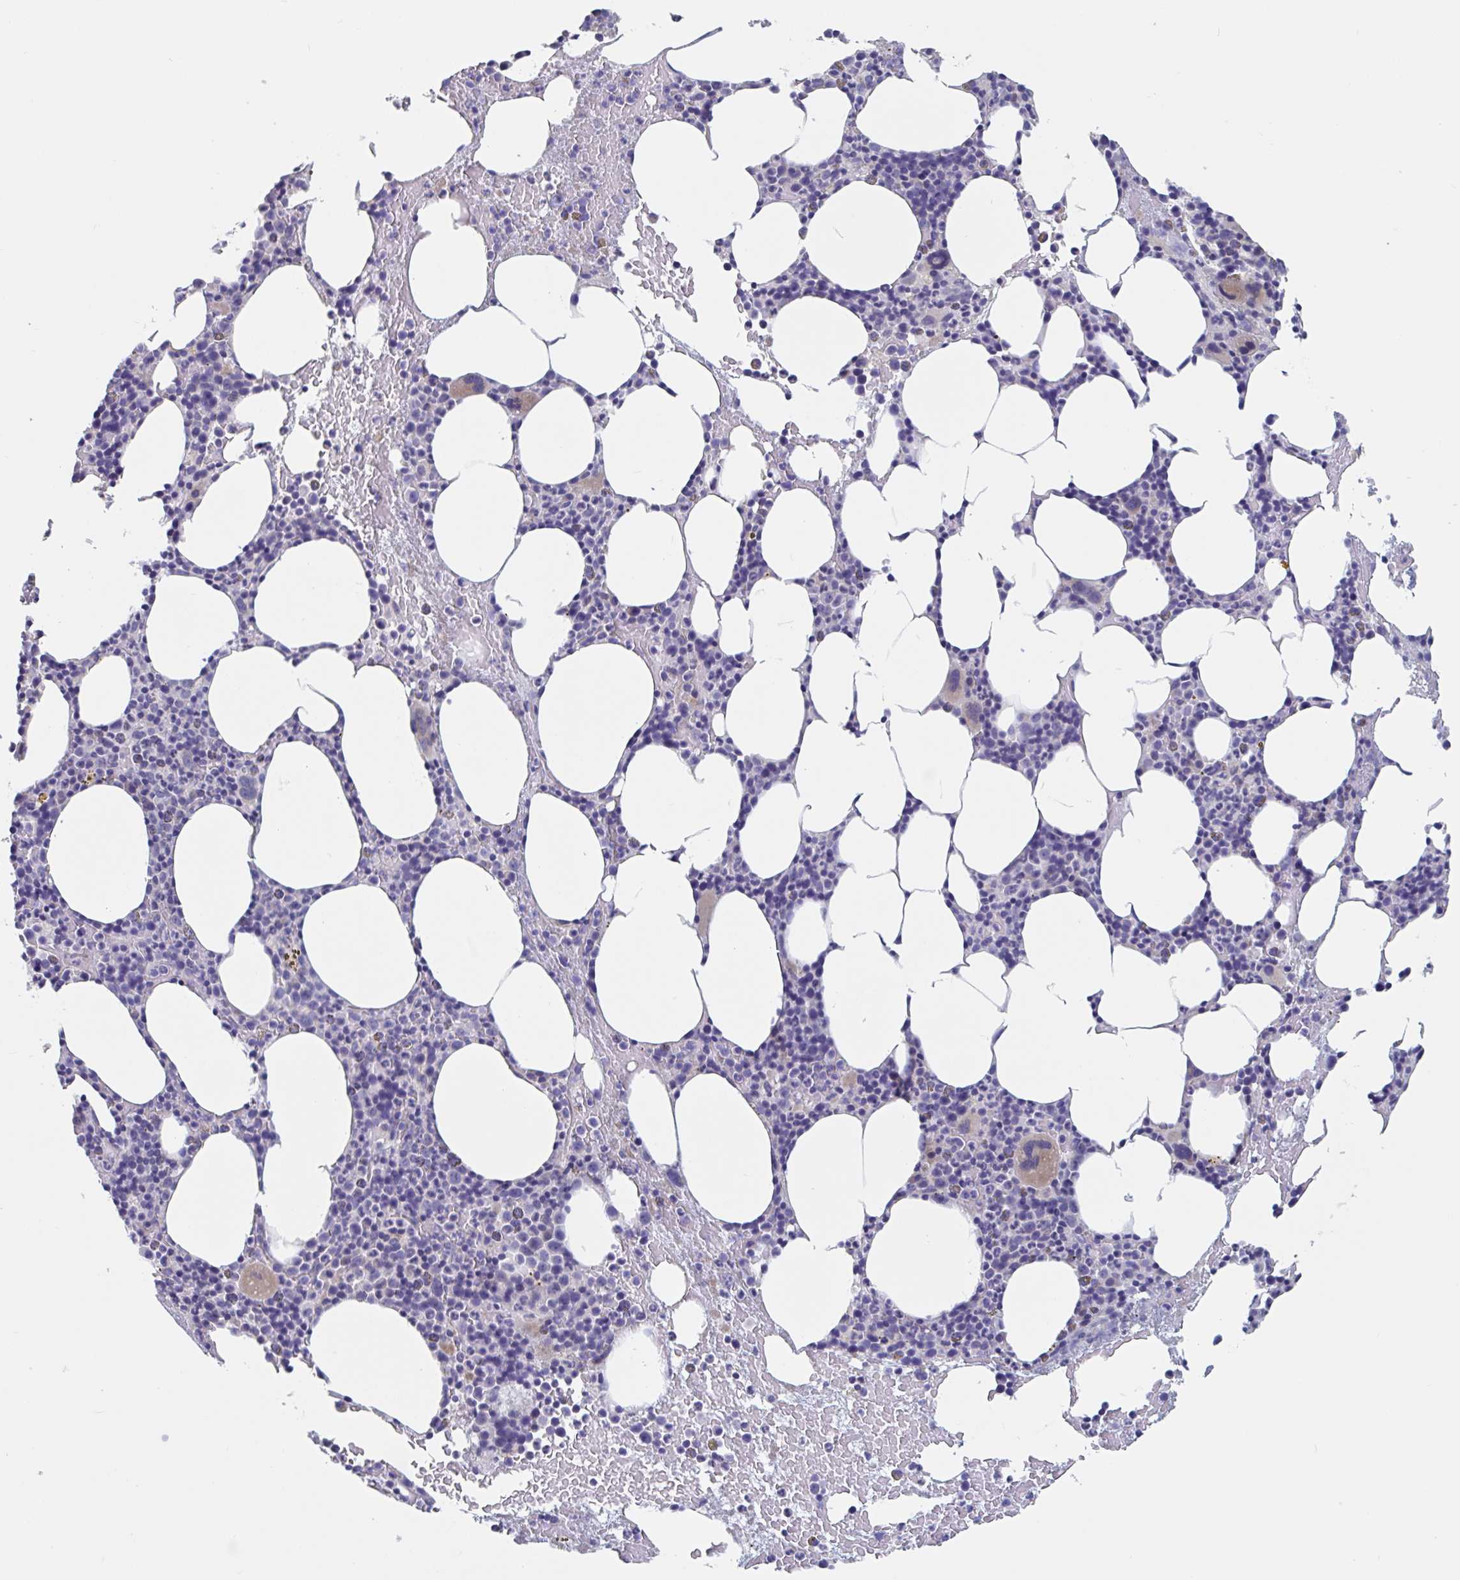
{"staining": {"intensity": "weak", "quantity": "<25%", "location": "cytoplasmic/membranous"}, "tissue": "bone marrow", "cell_type": "Hematopoietic cells", "image_type": "normal", "snomed": [{"axis": "morphology", "description": "Normal tissue, NOS"}, {"axis": "topography", "description": "Bone marrow"}], "caption": "Bone marrow was stained to show a protein in brown. There is no significant staining in hematopoietic cells. The staining was performed using DAB (3,3'-diaminobenzidine) to visualize the protein expression in brown, while the nuclei were stained in blue with hematoxylin (Magnification: 20x).", "gene": "ABHD16A", "patient": {"sex": "female", "age": 62}}